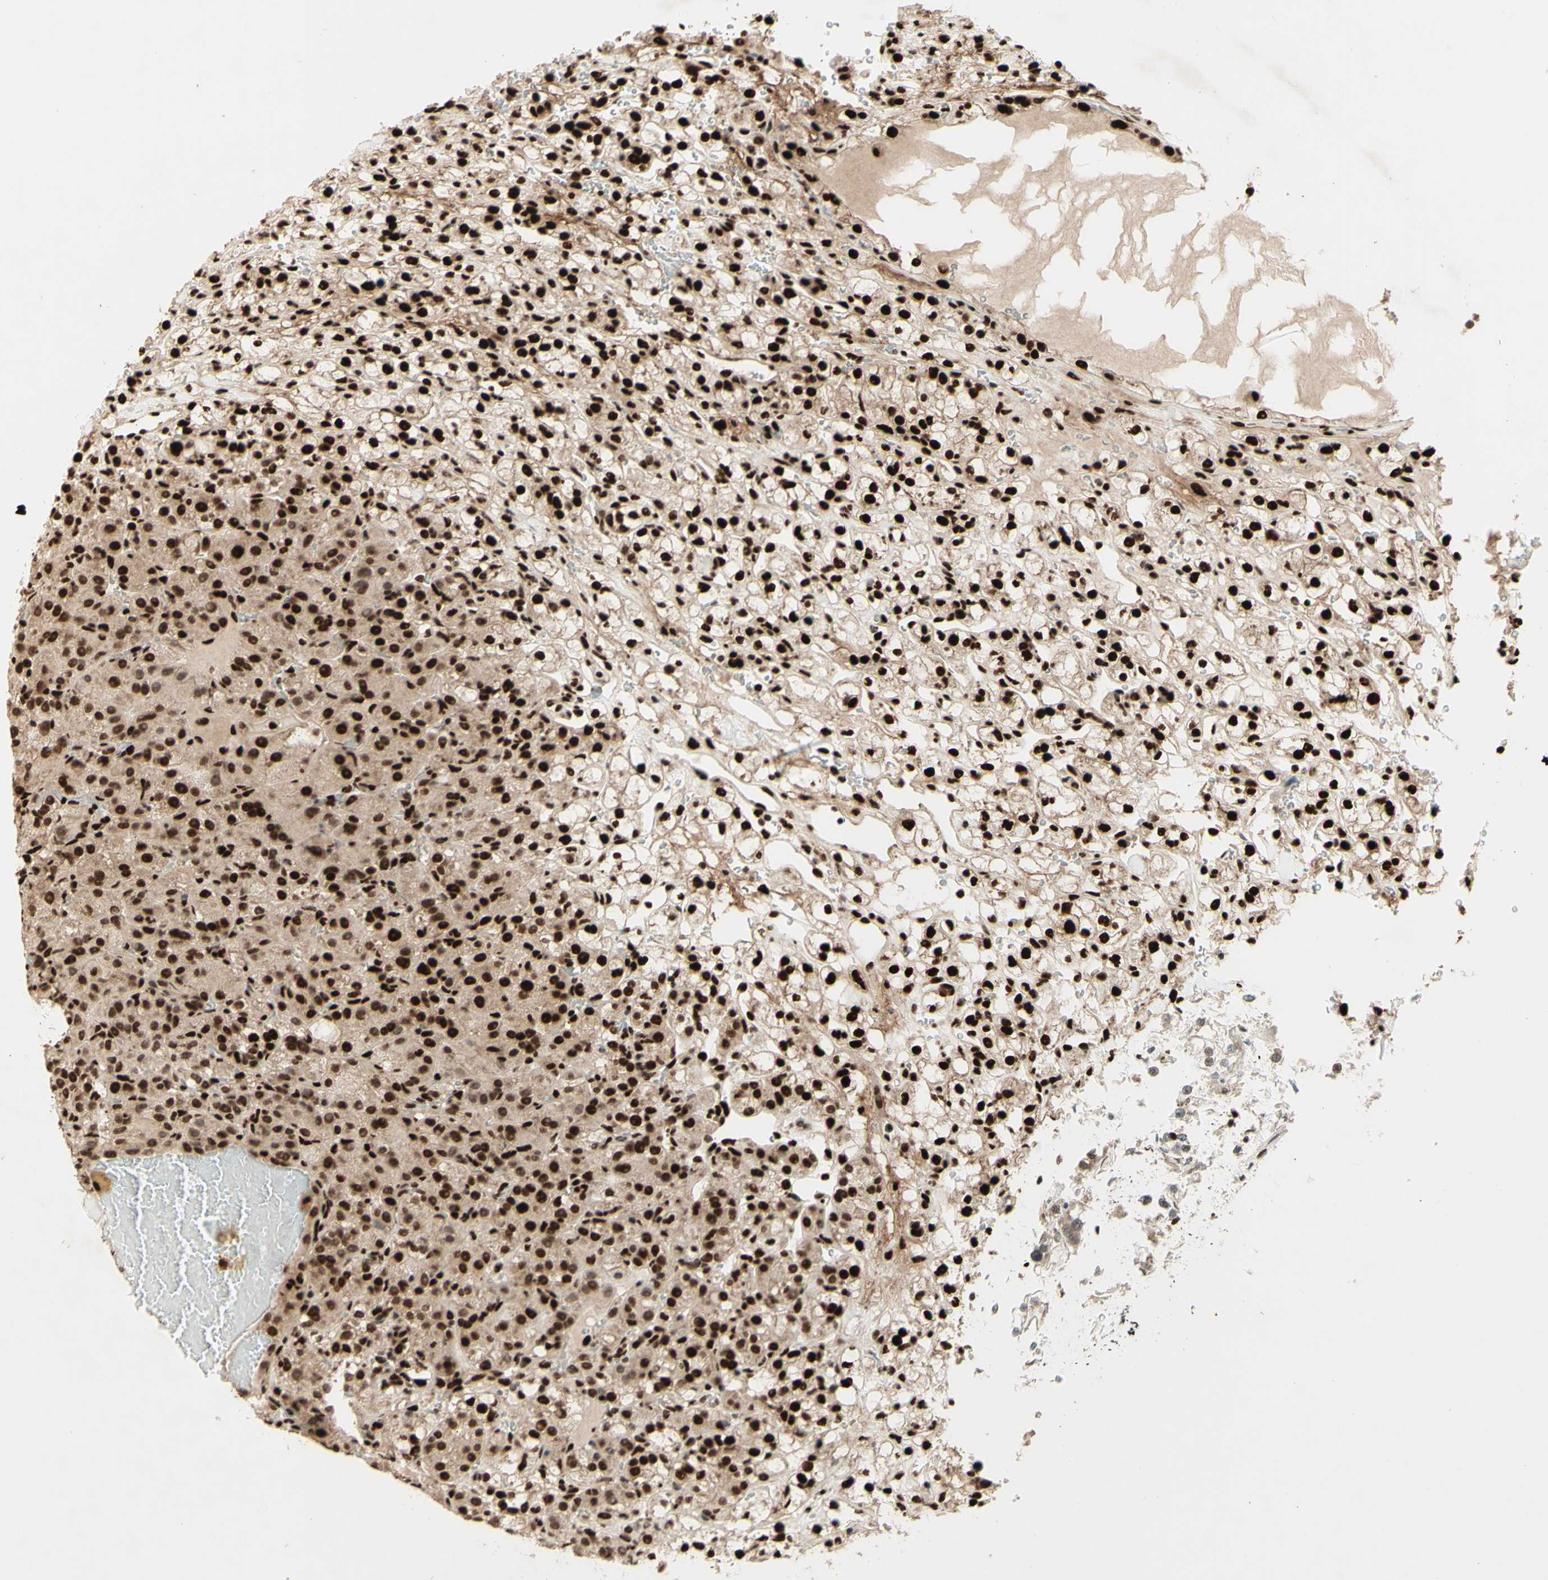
{"staining": {"intensity": "strong", "quantity": ">75%", "location": "nuclear"}, "tissue": "renal cancer", "cell_type": "Tumor cells", "image_type": "cancer", "snomed": [{"axis": "morphology", "description": "Adenocarcinoma, NOS"}, {"axis": "topography", "description": "Kidney"}], "caption": "IHC photomicrograph of human adenocarcinoma (renal) stained for a protein (brown), which shows high levels of strong nuclear expression in about >75% of tumor cells.", "gene": "NR3C1", "patient": {"sex": "male", "age": 61}}